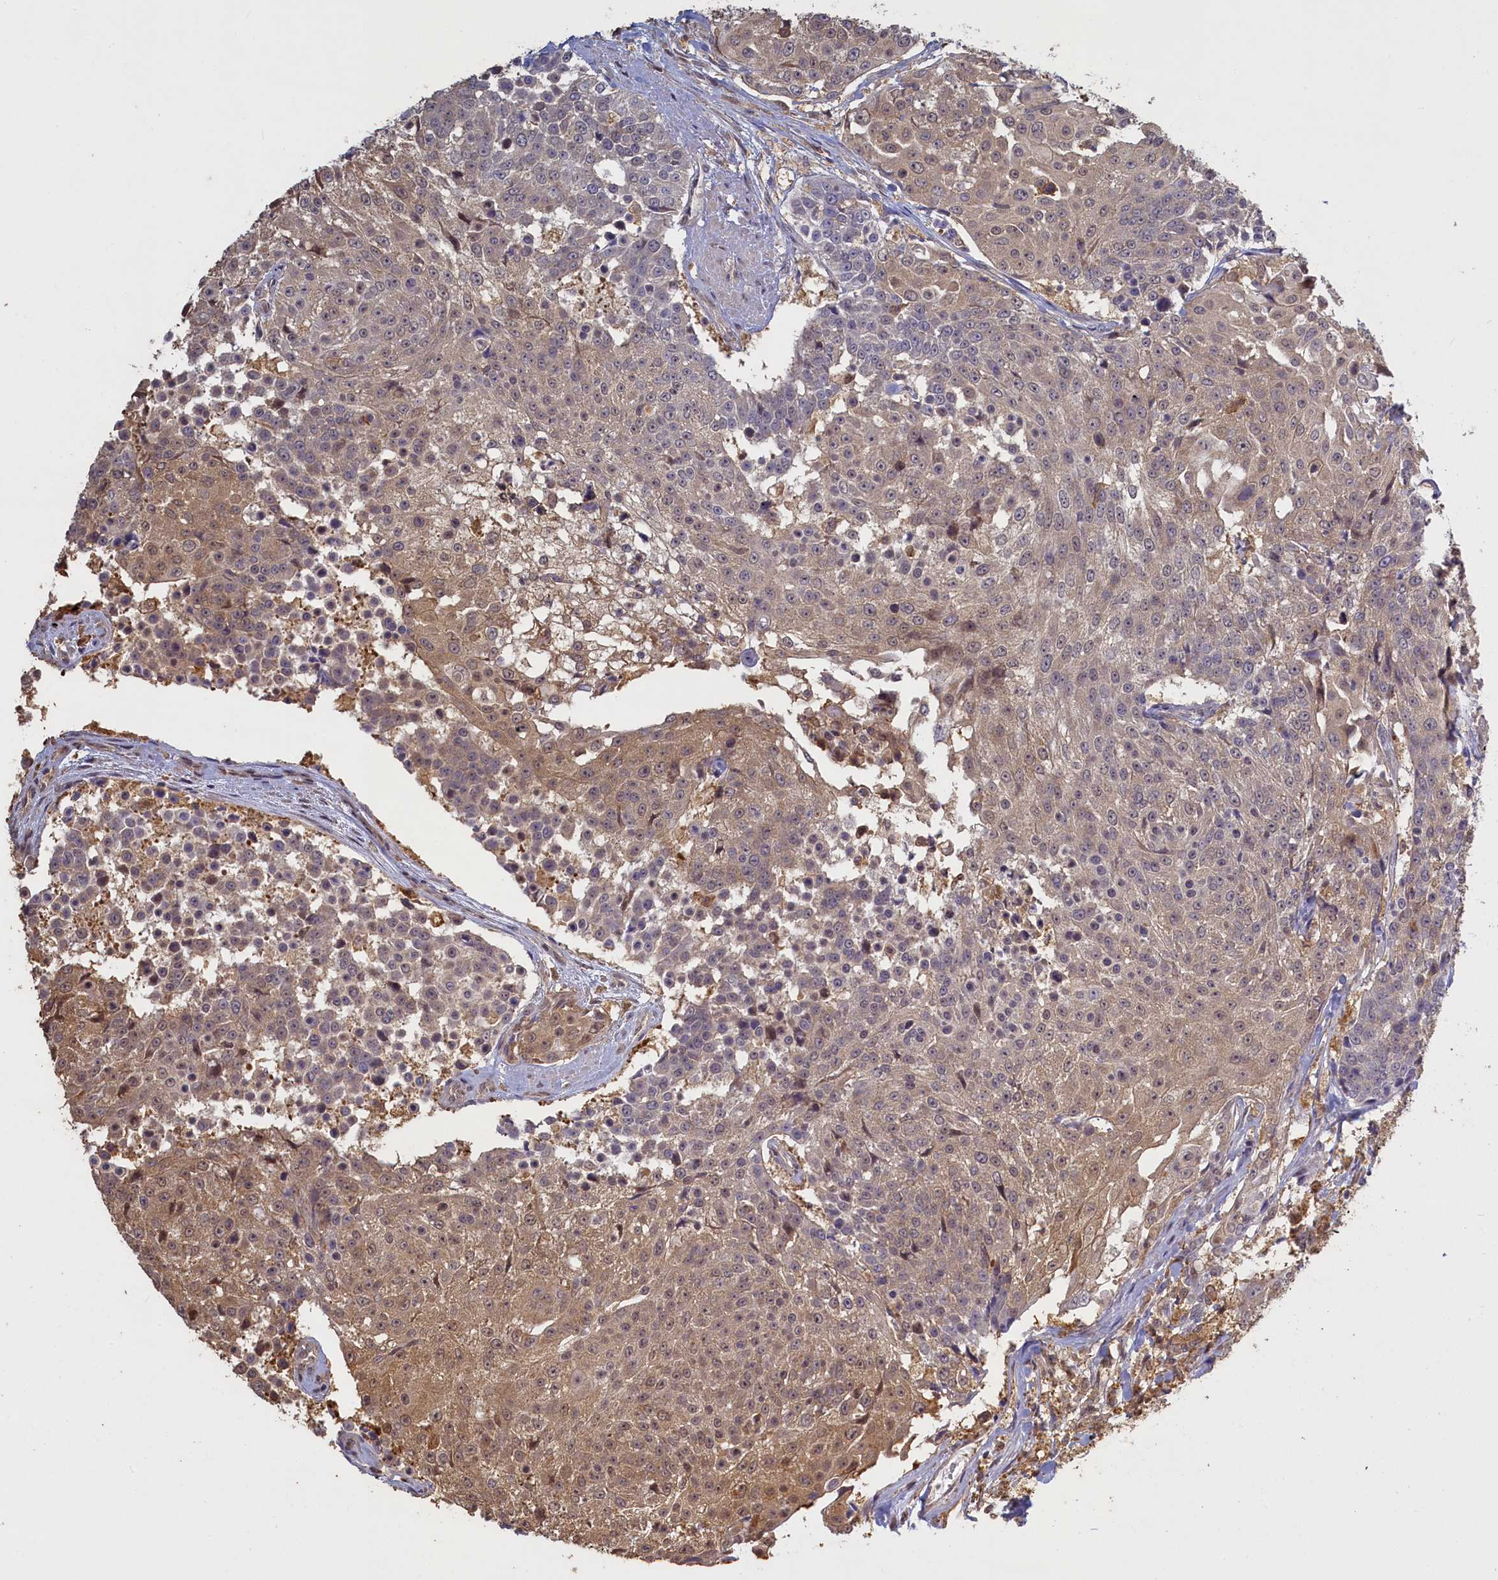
{"staining": {"intensity": "moderate", "quantity": "25%-75%", "location": "cytoplasmic/membranous,nuclear"}, "tissue": "urothelial cancer", "cell_type": "Tumor cells", "image_type": "cancer", "snomed": [{"axis": "morphology", "description": "Urothelial carcinoma, High grade"}, {"axis": "topography", "description": "Urinary bladder"}], "caption": "Immunohistochemistry (IHC) staining of urothelial cancer, which displays medium levels of moderate cytoplasmic/membranous and nuclear positivity in about 25%-75% of tumor cells indicating moderate cytoplasmic/membranous and nuclear protein positivity. The staining was performed using DAB (3,3'-diaminobenzidine) (brown) for protein detection and nuclei were counterstained in hematoxylin (blue).", "gene": "UCHL3", "patient": {"sex": "female", "age": 63}}